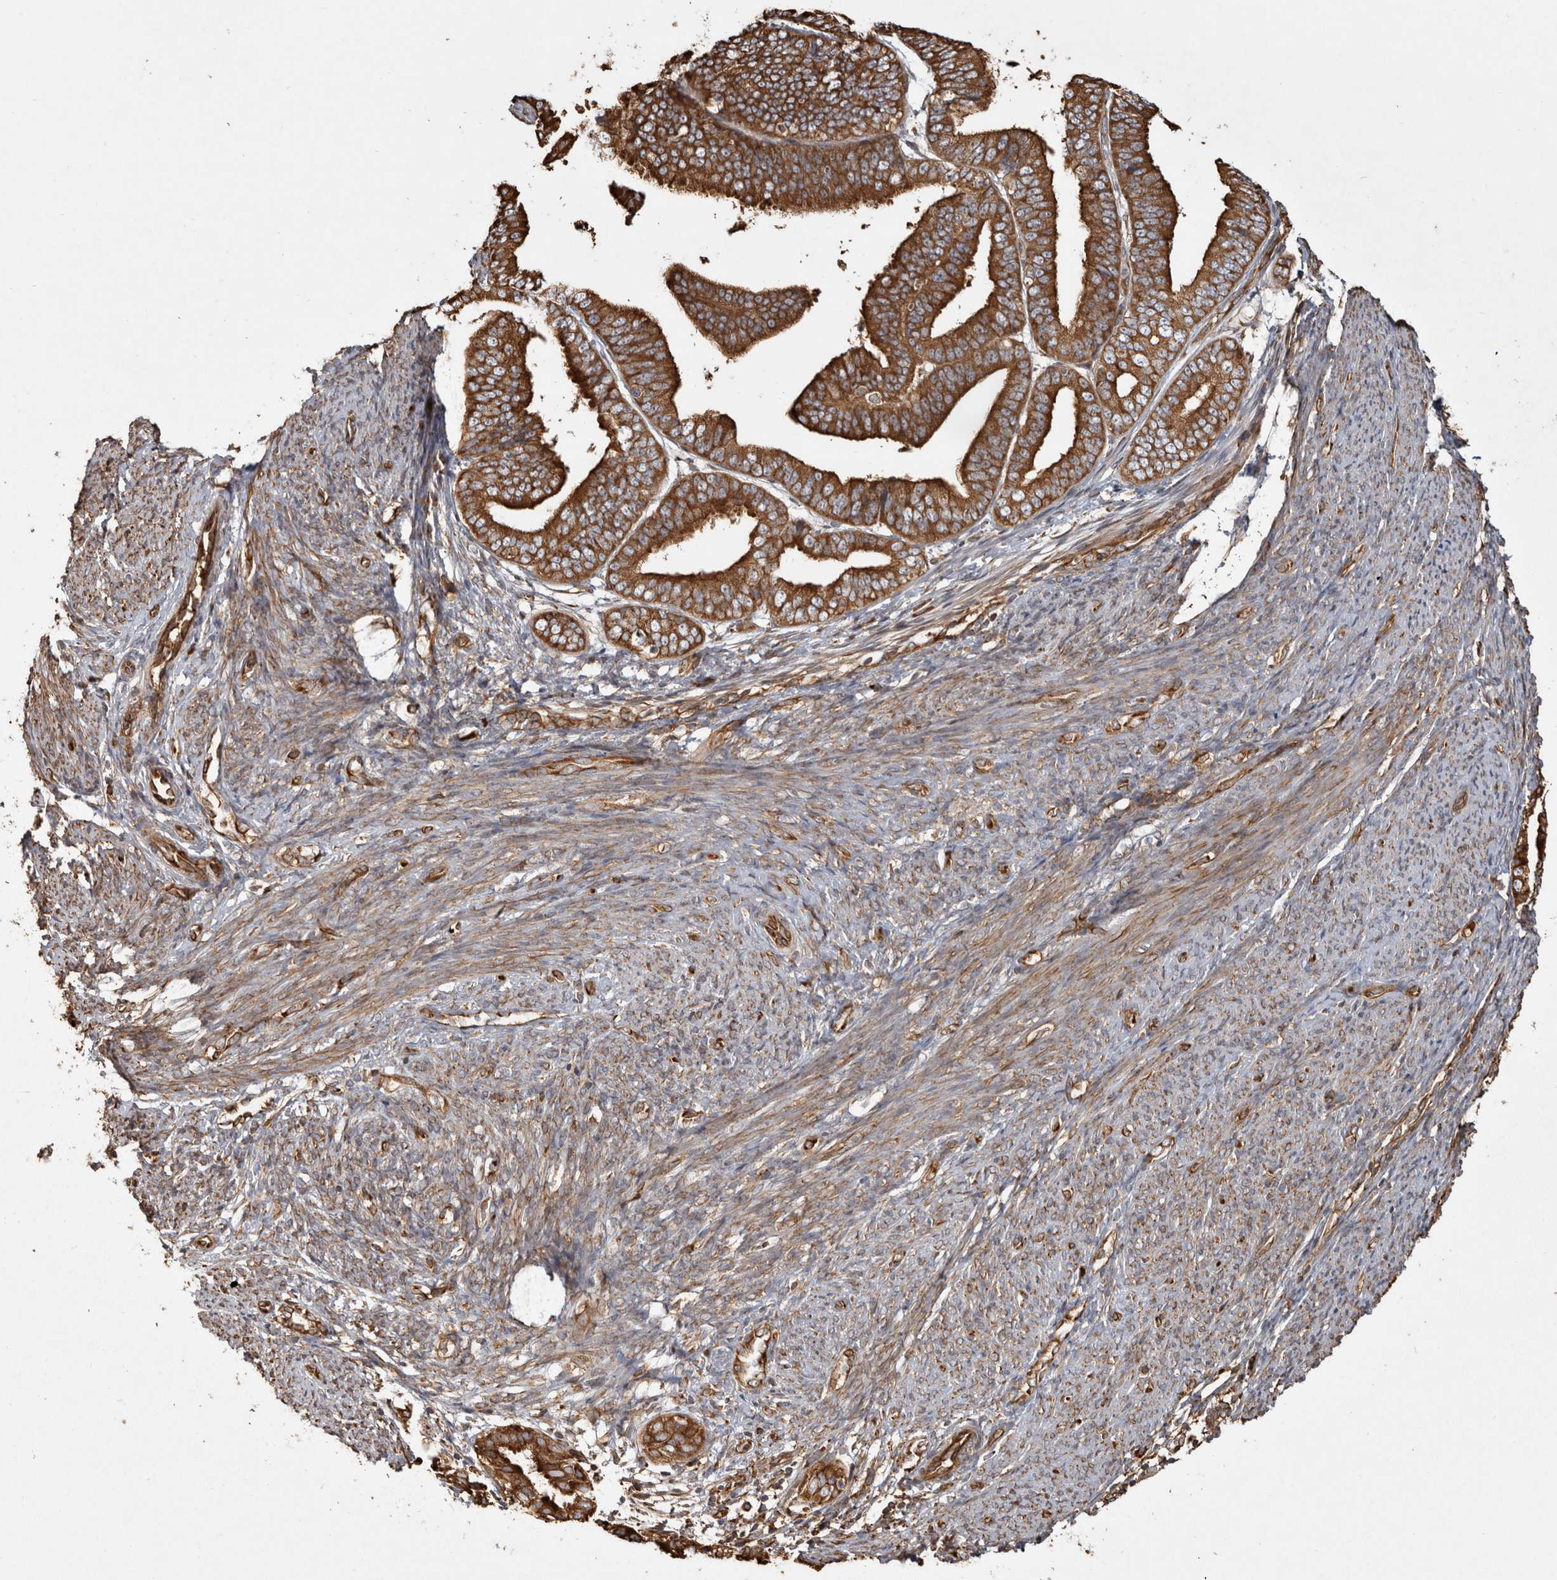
{"staining": {"intensity": "strong", "quantity": ">75%", "location": "cytoplasmic/membranous"}, "tissue": "endometrial cancer", "cell_type": "Tumor cells", "image_type": "cancer", "snomed": [{"axis": "morphology", "description": "Adenocarcinoma, NOS"}, {"axis": "topography", "description": "Endometrium"}], "caption": "Brown immunohistochemical staining in human adenocarcinoma (endometrial) exhibits strong cytoplasmic/membranous positivity in about >75% of tumor cells.", "gene": "CAMSAP2", "patient": {"sex": "female", "age": 63}}